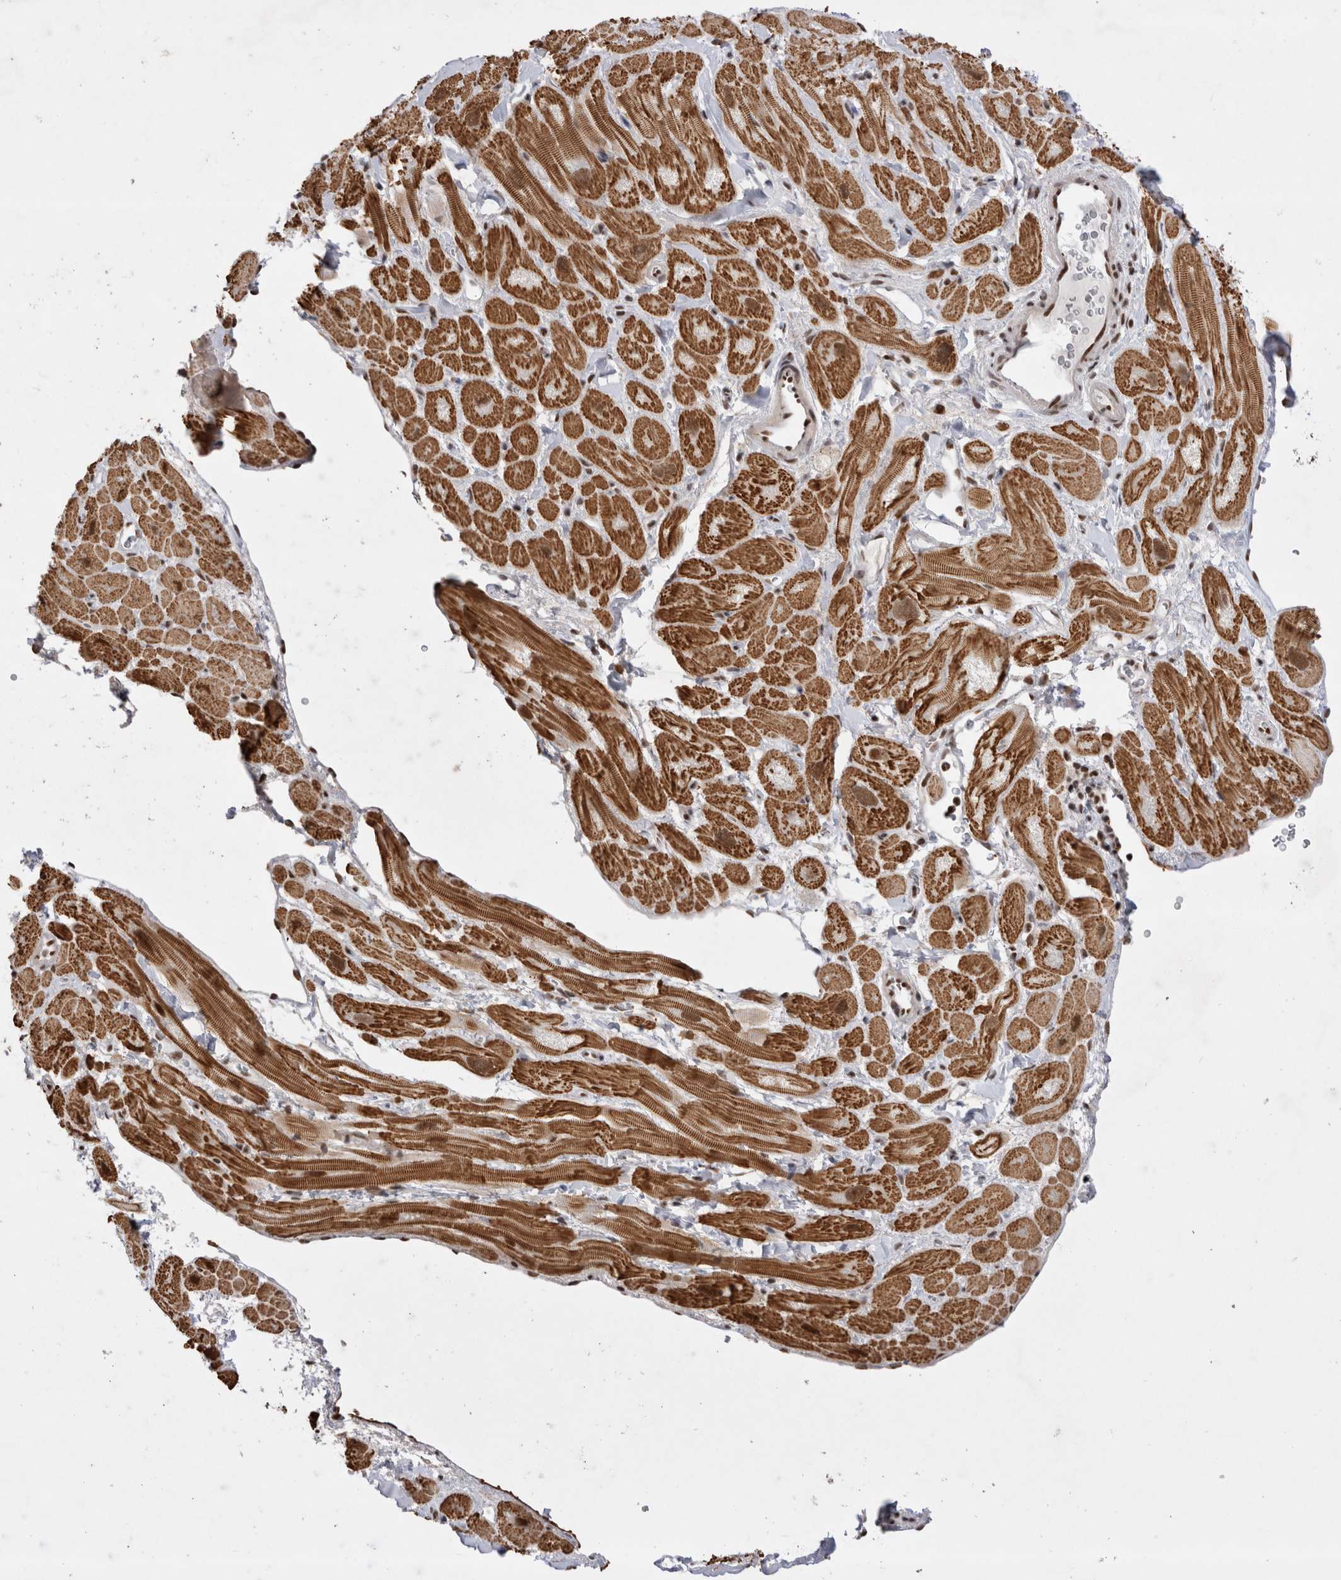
{"staining": {"intensity": "moderate", "quantity": ">75%", "location": "cytoplasmic/membranous"}, "tissue": "heart muscle", "cell_type": "Cardiomyocytes", "image_type": "normal", "snomed": [{"axis": "morphology", "description": "Normal tissue, NOS"}, {"axis": "topography", "description": "Heart"}], "caption": "Protein staining of benign heart muscle displays moderate cytoplasmic/membranous staining in approximately >75% of cardiomyocytes. The protein is shown in brown color, while the nuclei are stained blue.", "gene": "EYA2", "patient": {"sex": "male", "age": 49}}